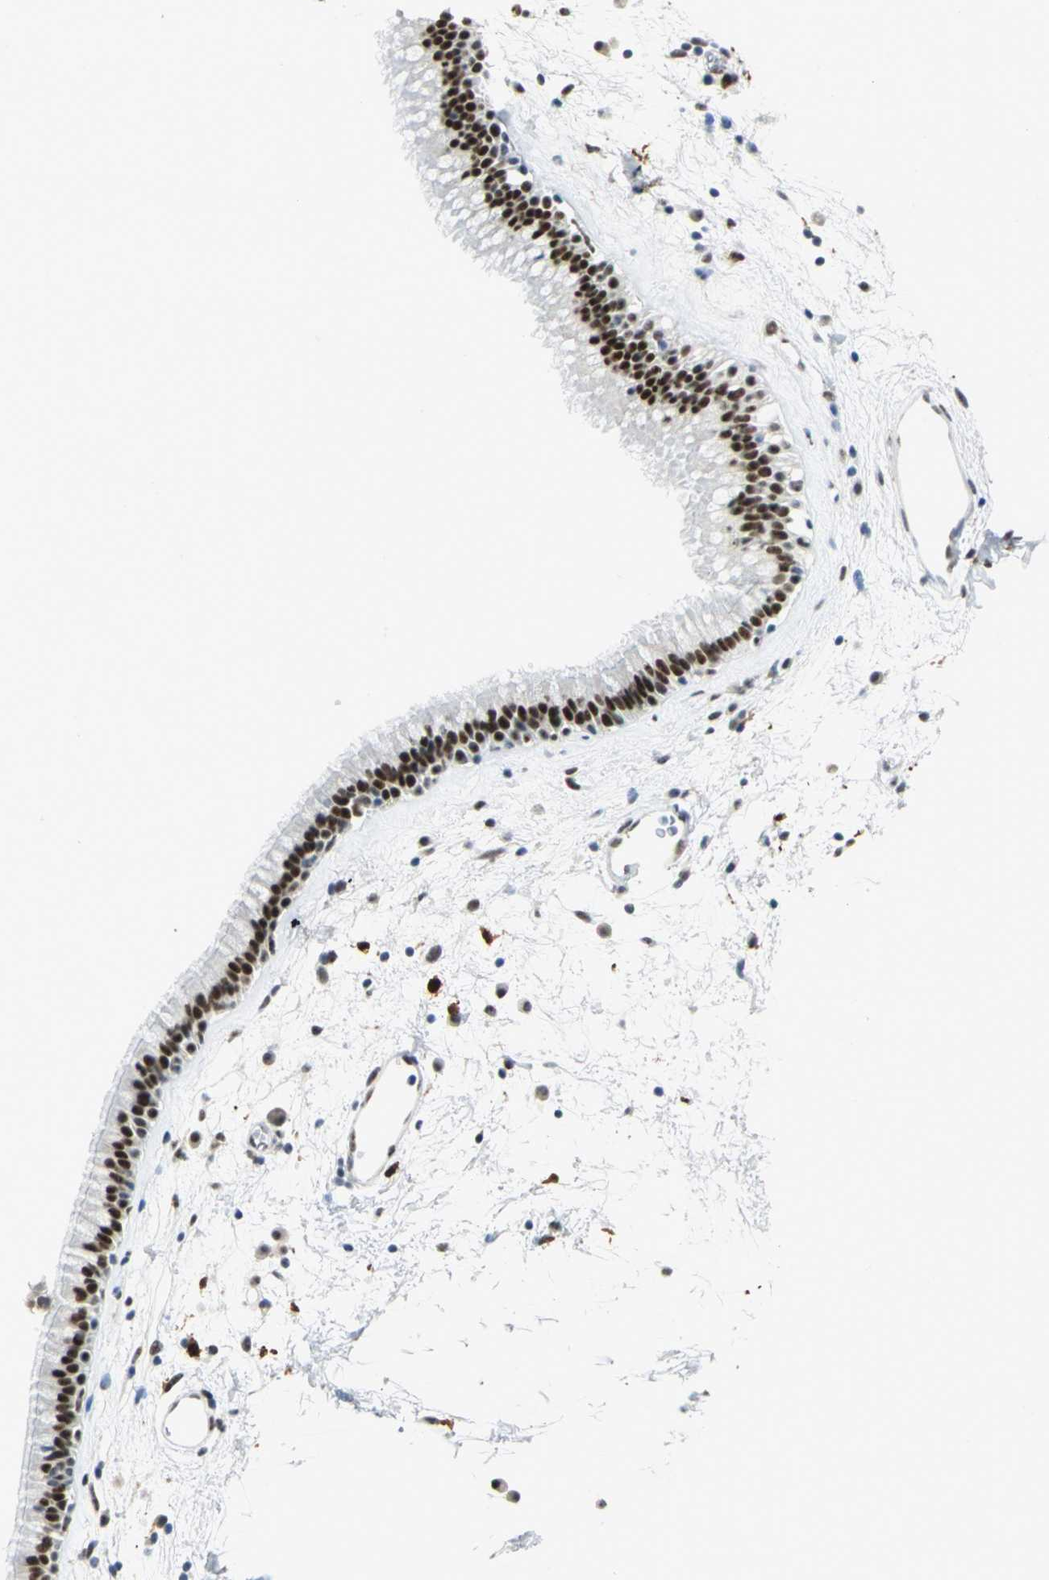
{"staining": {"intensity": "strong", "quantity": ">75%", "location": "nuclear"}, "tissue": "nasopharynx", "cell_type": "Respiratory epithelial cells", "image_type": "normal", "snomed": [{"axis": "morphology", "description": "Normal tissue, NOS"}, {"axis": "morphology", "description": "Inflammation, NOS"}, {"axis": "topography", "description": "Nasopharynx"}], "caption": "Immunohistochemical staining of benign human nasopharynx demonstrates strong nuclear protein staining in about >75% of respiratory epithelial cells. The staining was performed using DAB (3,3'-diaminobenzidine), with brown indicating positive protein expression. Nuclei are stained blue with hematoxylin.", "gene": "MTMR10", "patient": {"sex": "male", "age": 48}}